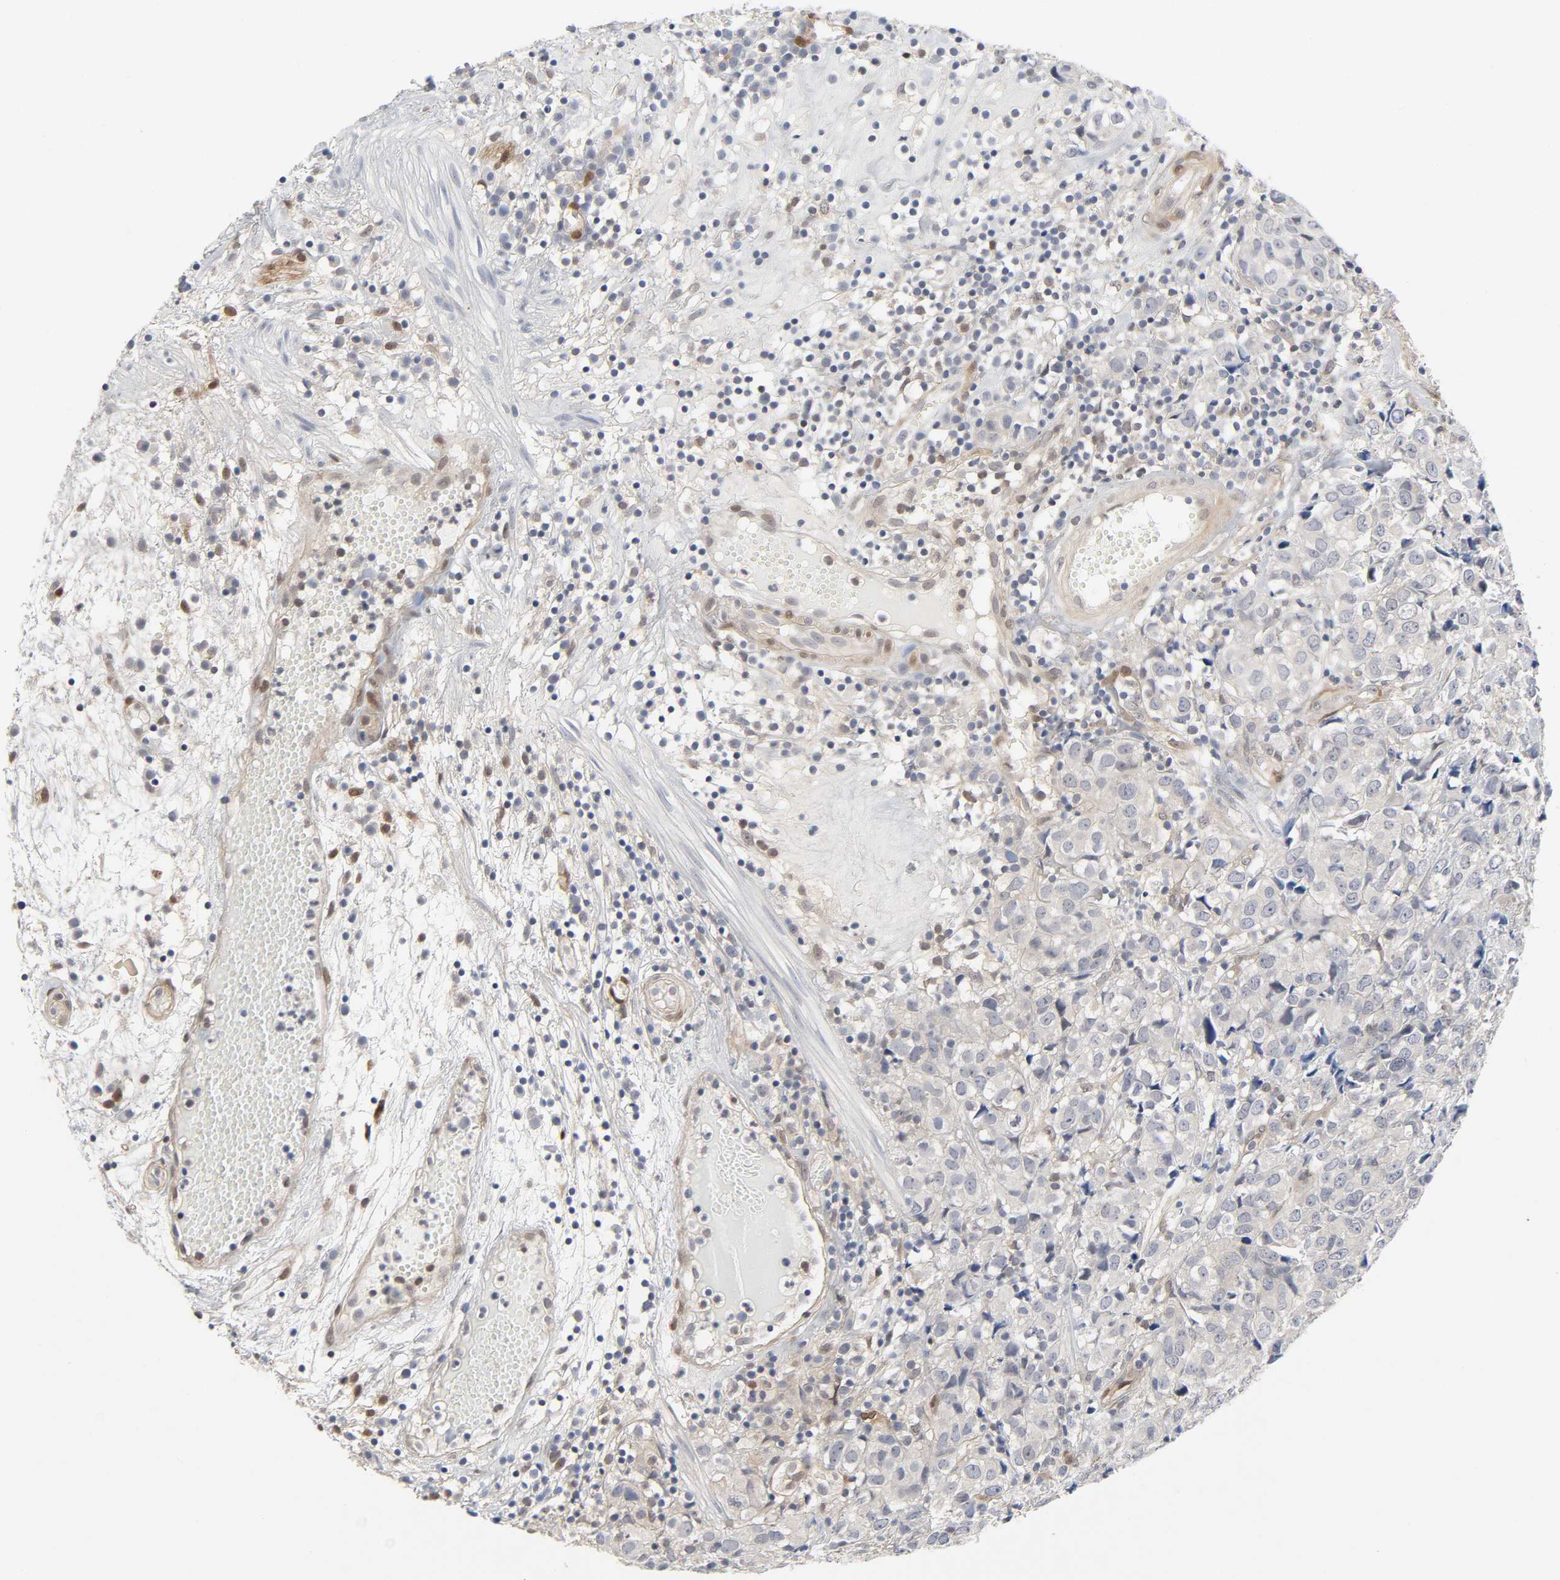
{"staining": {"intensity": "negative", "quantity": "none", "location": "none"}, "tissue": "urothelial cancer", "cell_type": "Tumor cells", "image_type": "cancer", "snomed": [{"axis": "morphology", "description": "Urothelial carcinoma, High grade"}, {"axis": "topography", "description": "Urinary bladder"}], "caption": "Immunohistochemistry micrograph of neoplastic tissue: high-grade urothelial carcinoma stained with DAB (3,3'-diaminobenzidine) reveals no significant protein expression in tumor cells. (DAB immunohistochemistry (IHC) with hematoxylin counter stain).", "gene": "PTEN", "patient": {"sex": "female", "age": 75}}